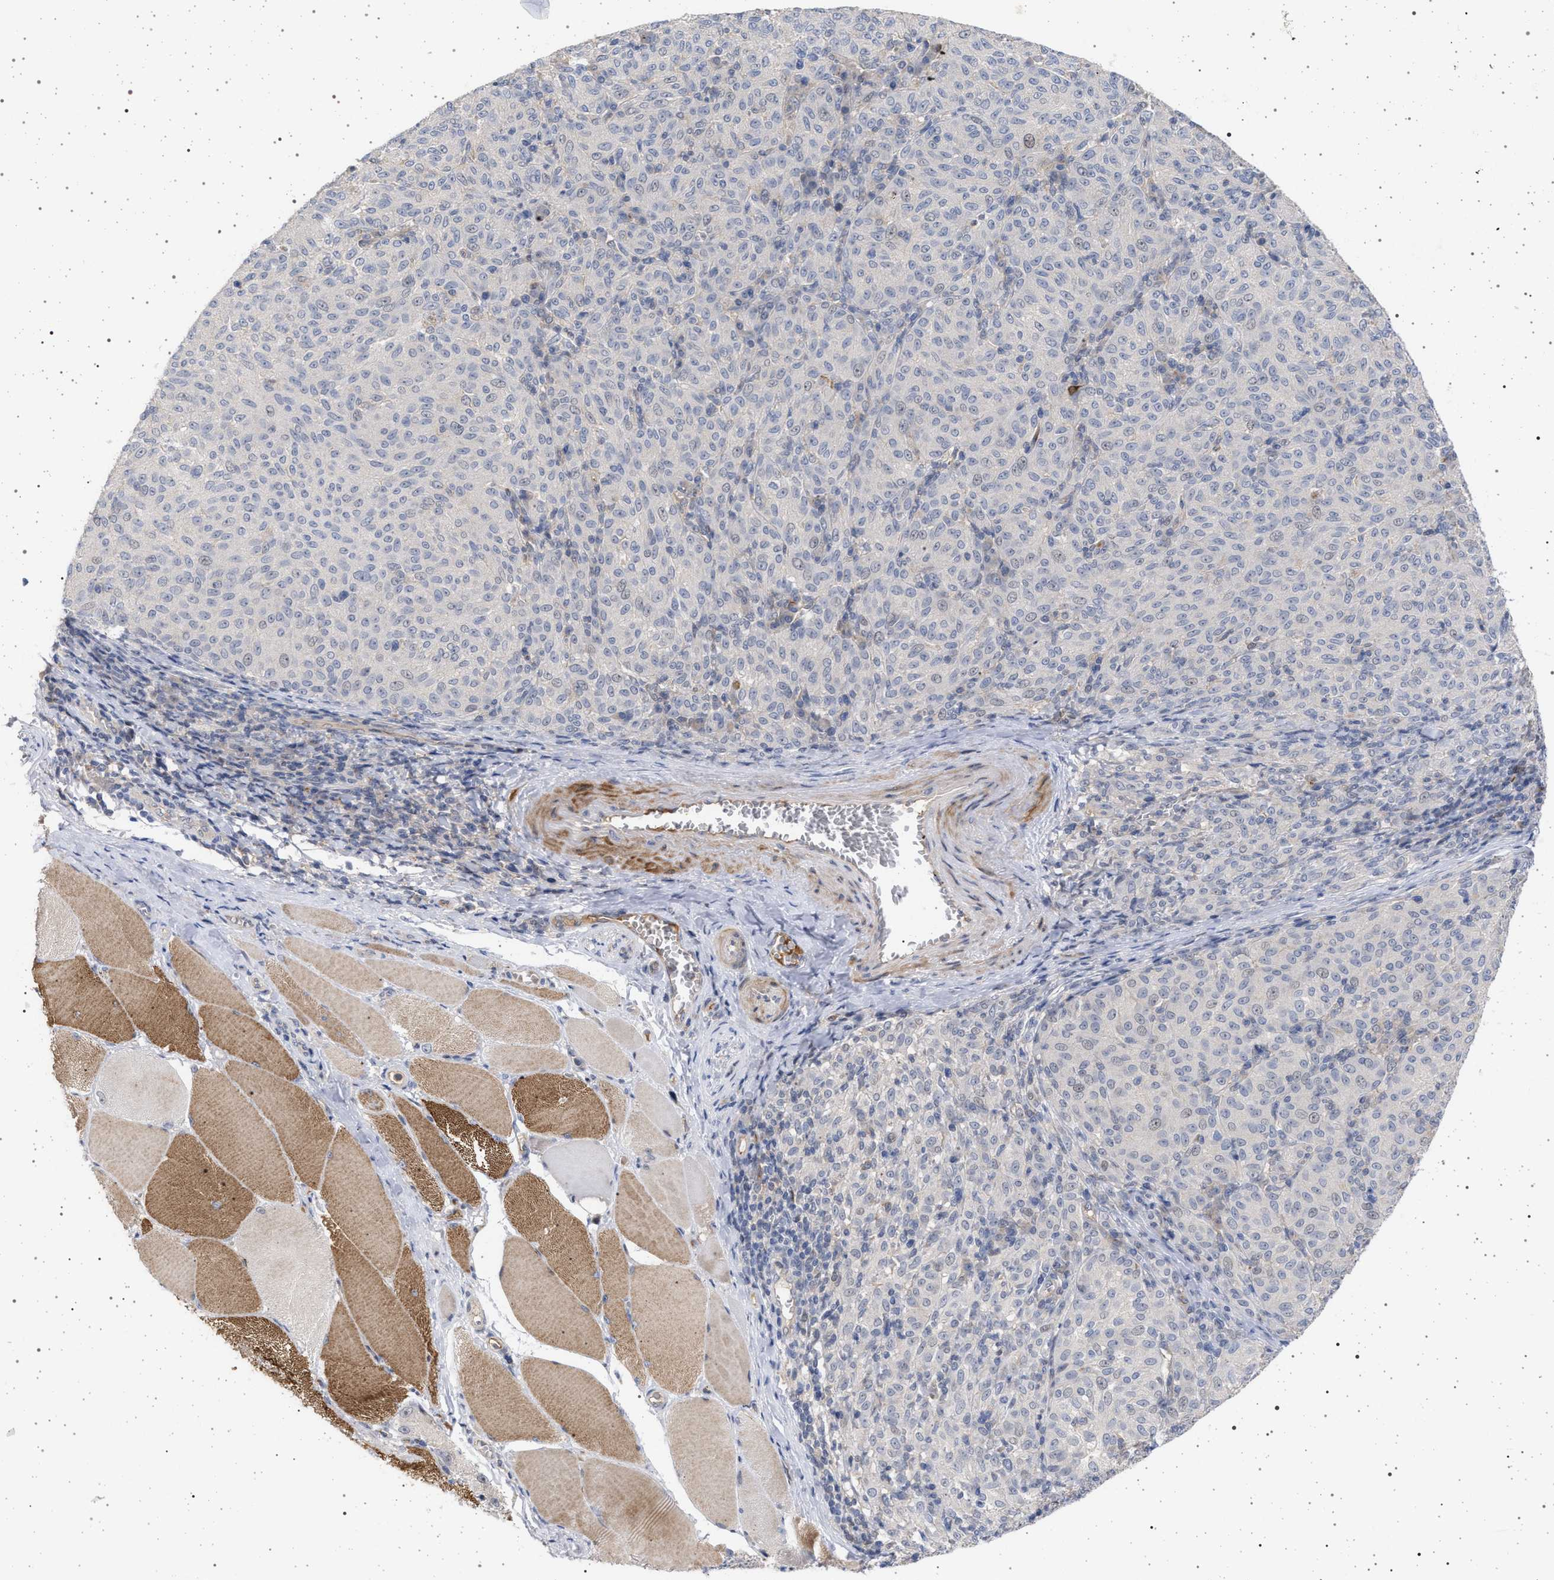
{"staining": {"intensity": "negative", "quantity": "none", "location": "none"}, "tissue": "melanoma", "cell_type": "Tumor cells", "image_type": "cancer", "snomed": [{"axis": "morphology", "description": "Malignant melanoma, NOS"}, {"axis": "topography", "description": "Skin"}], "caption": "Tumor cells are negative for brown protein staining in malignant melanoma.", "gene": "RBM48", "patient": {"sex": "female", "age": 72}}